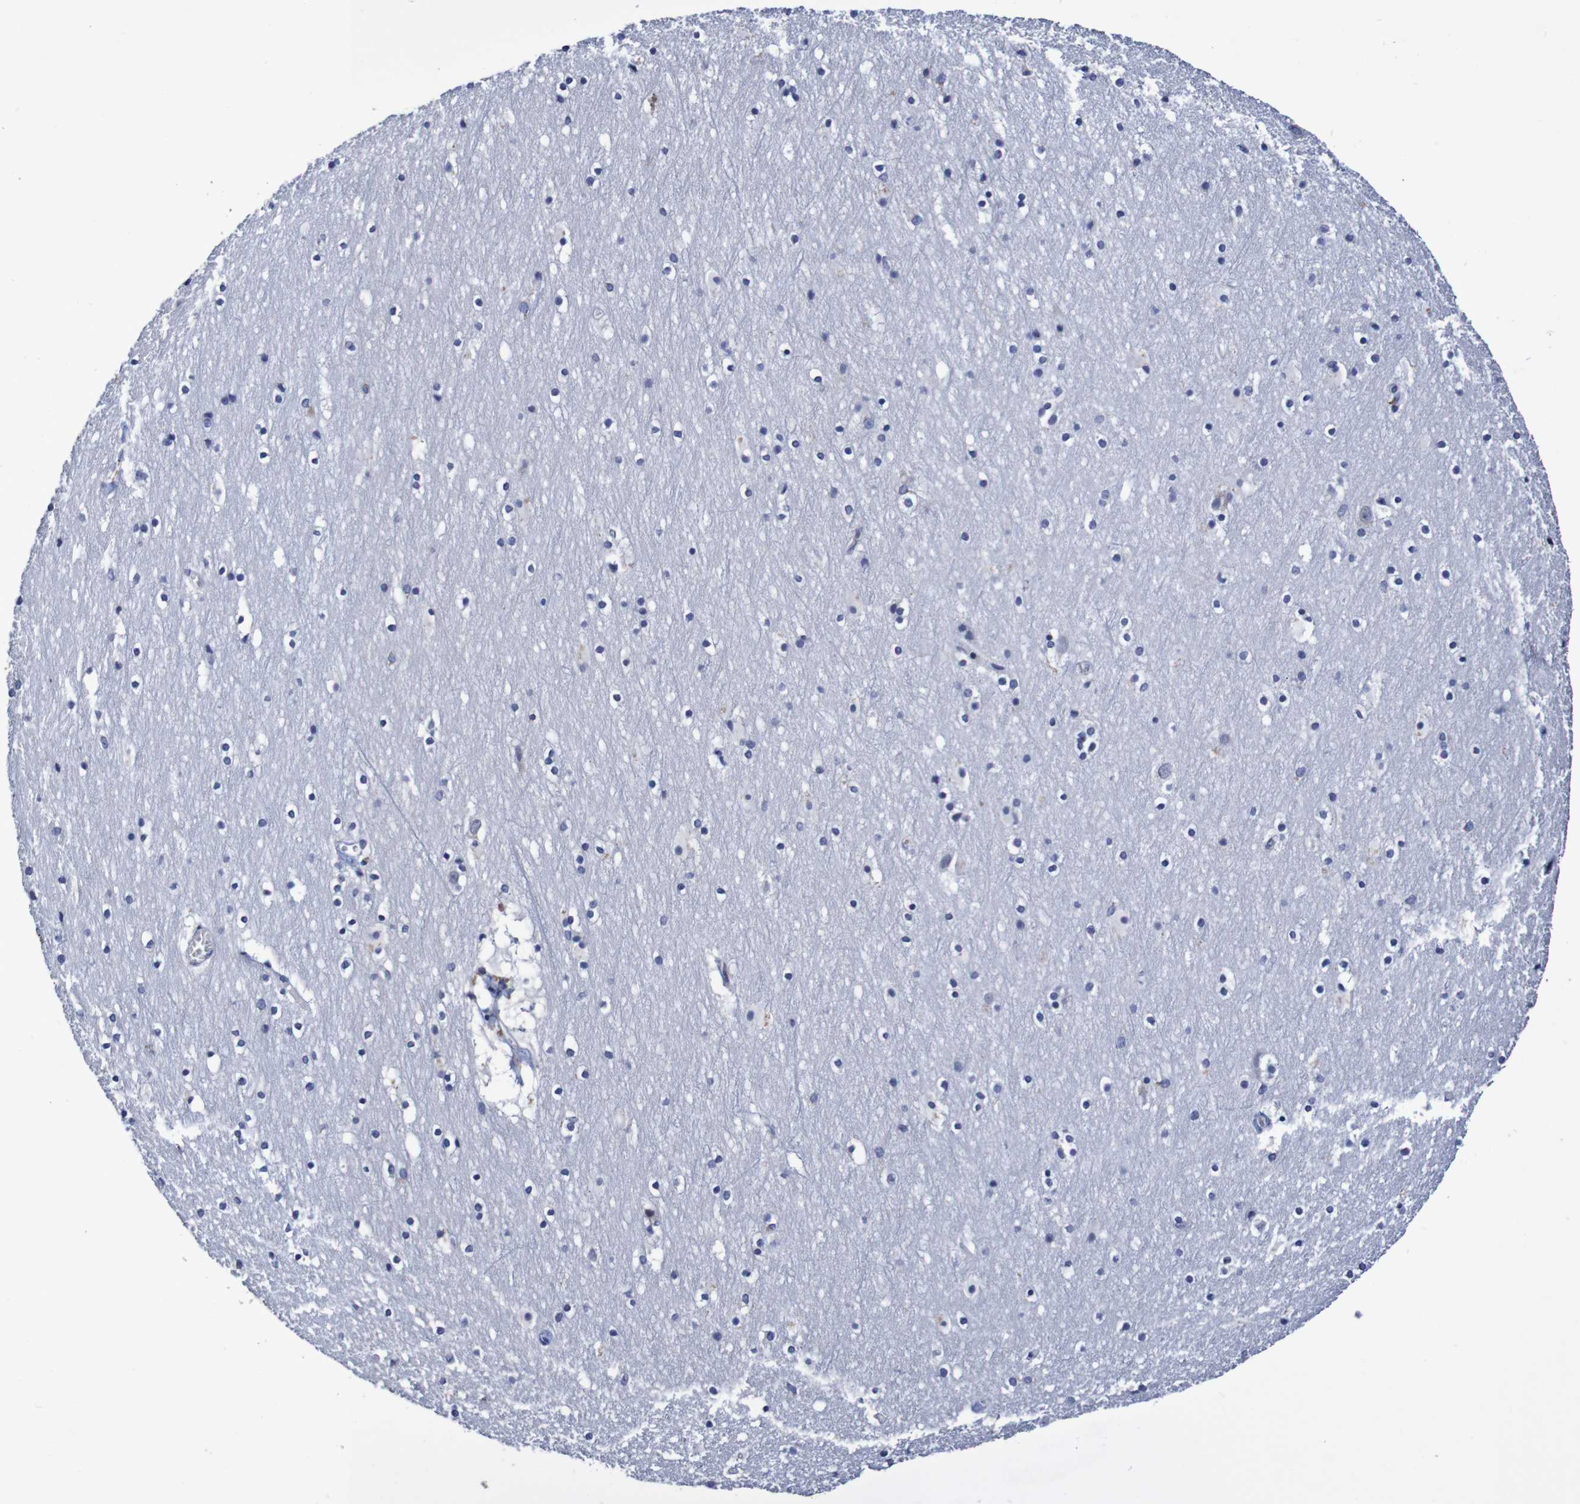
{"staining": {"intensity": "negative", "quantity": "none", "location": "none"}, "tissue": "cerebral cortex", "cell_type": "Endothelial cells", "image_type": "normal", "snomed": [{"axis": "morphology", "description": "Normal tissue, NOS"}, {"axis": "topography", "description": "Cerebral cortex"}], "caption": "Protein analysis of benign cerebral cortex displays no significant expression in endothelial cells. (DAB (3,3'-diaminobenzidine) IHC with hematoxylin counter stain).", "gene": "ACVR1C", "patient": {"sex": "male", "age": 45}}